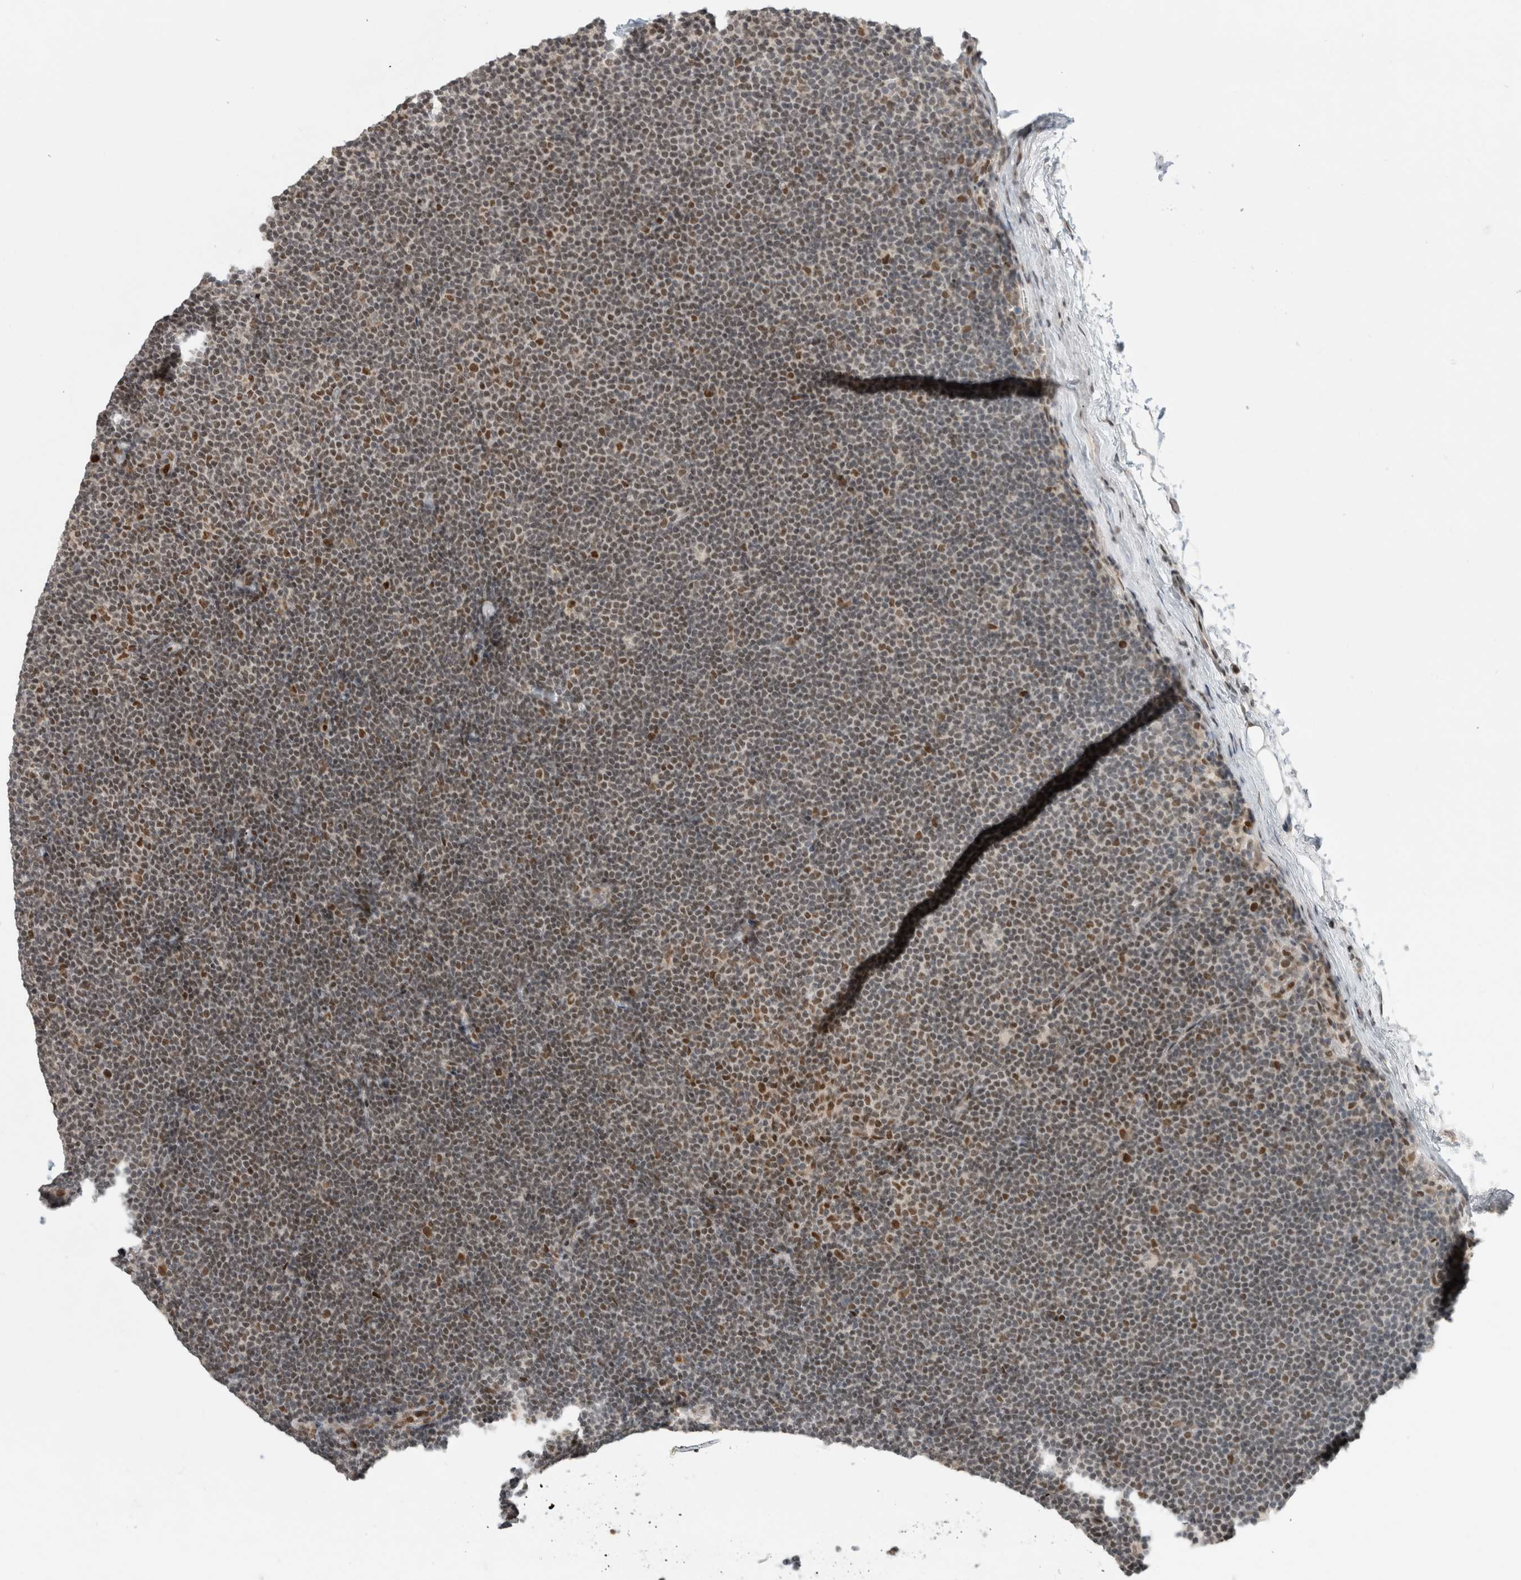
{"staining": {"intensity": "moderate", "quantity": "<25%", "location": "nuclear"}, "tissue": "lymphoma", "cell_type": "Tumor cells", "image_type": "cancer", "snomed": [{"axis": "morphology", "description": "Malignant lymphoma, non-Hodgkin's type, Low grade"}, {"axis": "topography", "description": "Lymph node"}], "caption": "DAB immunohistochemical staining of human malignant lymphoma, non-Hodgkin's type (low-grade) displays moderate nuclear protein staining in approximately <25% of tumor cells.", "gene": "HNRNPR", "patient": {"sex": "female", "age": 53}}